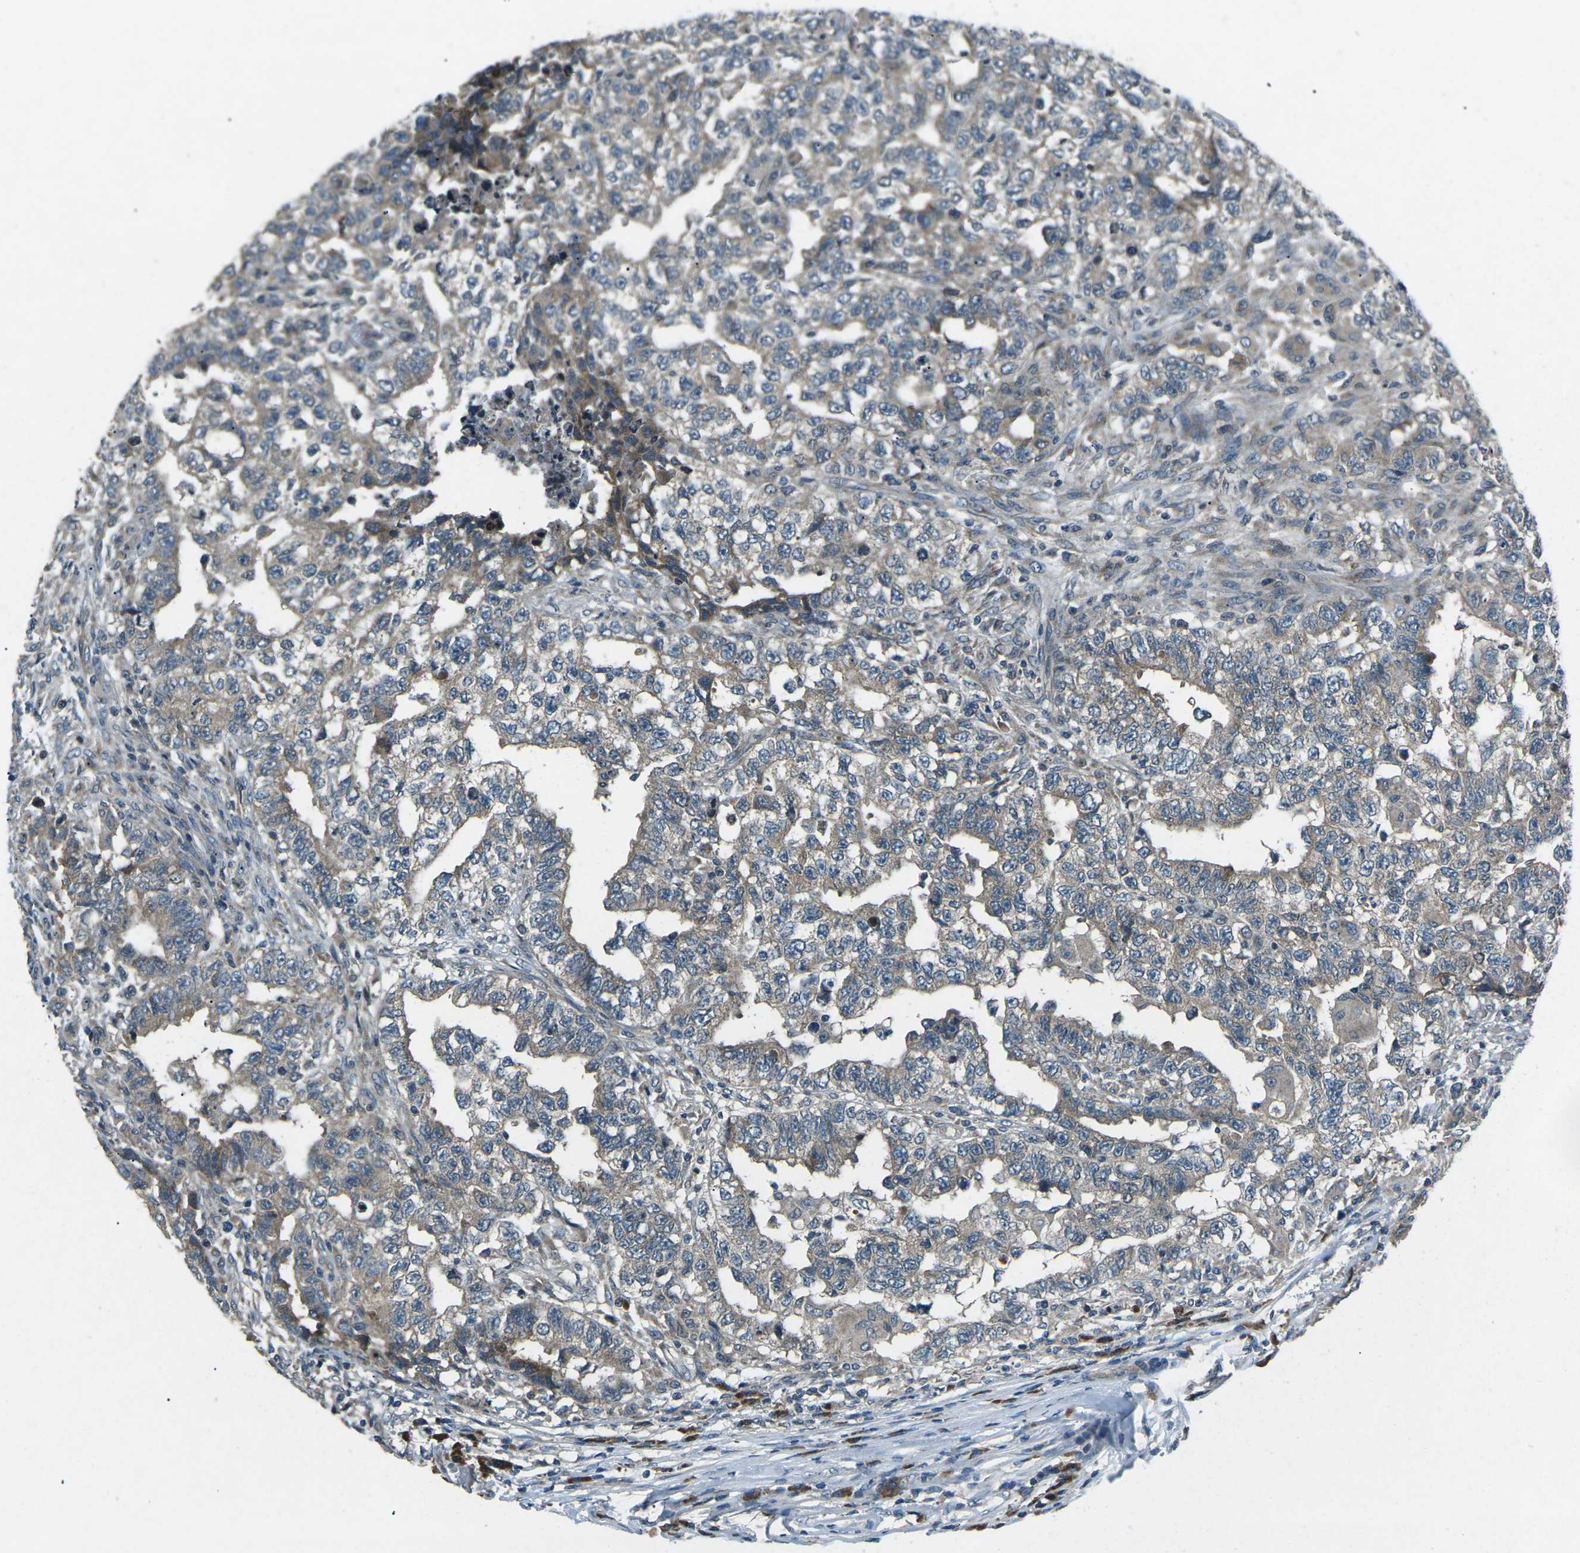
{"staining": {"intensity": "moderate", "quantity": "25%-75%", "location": "cytoplasmic/membranous"}, "tissue": "testis cancer", "cell_type": "Tumor cells", "image_type": "cancer", "snomed": [{"axis": "morphology", "description": "Carcinoma, Embryonal, NOS"}, {"axis": "topography", "description": "Testis"}], "caption": "Tumor cells demonstrate moderate cytoplasmic/membranous positivity in about 25%-75% of cells in testis cancer.", "gene": "CDK16", "patient": {"sex": "male", "age": 21}}